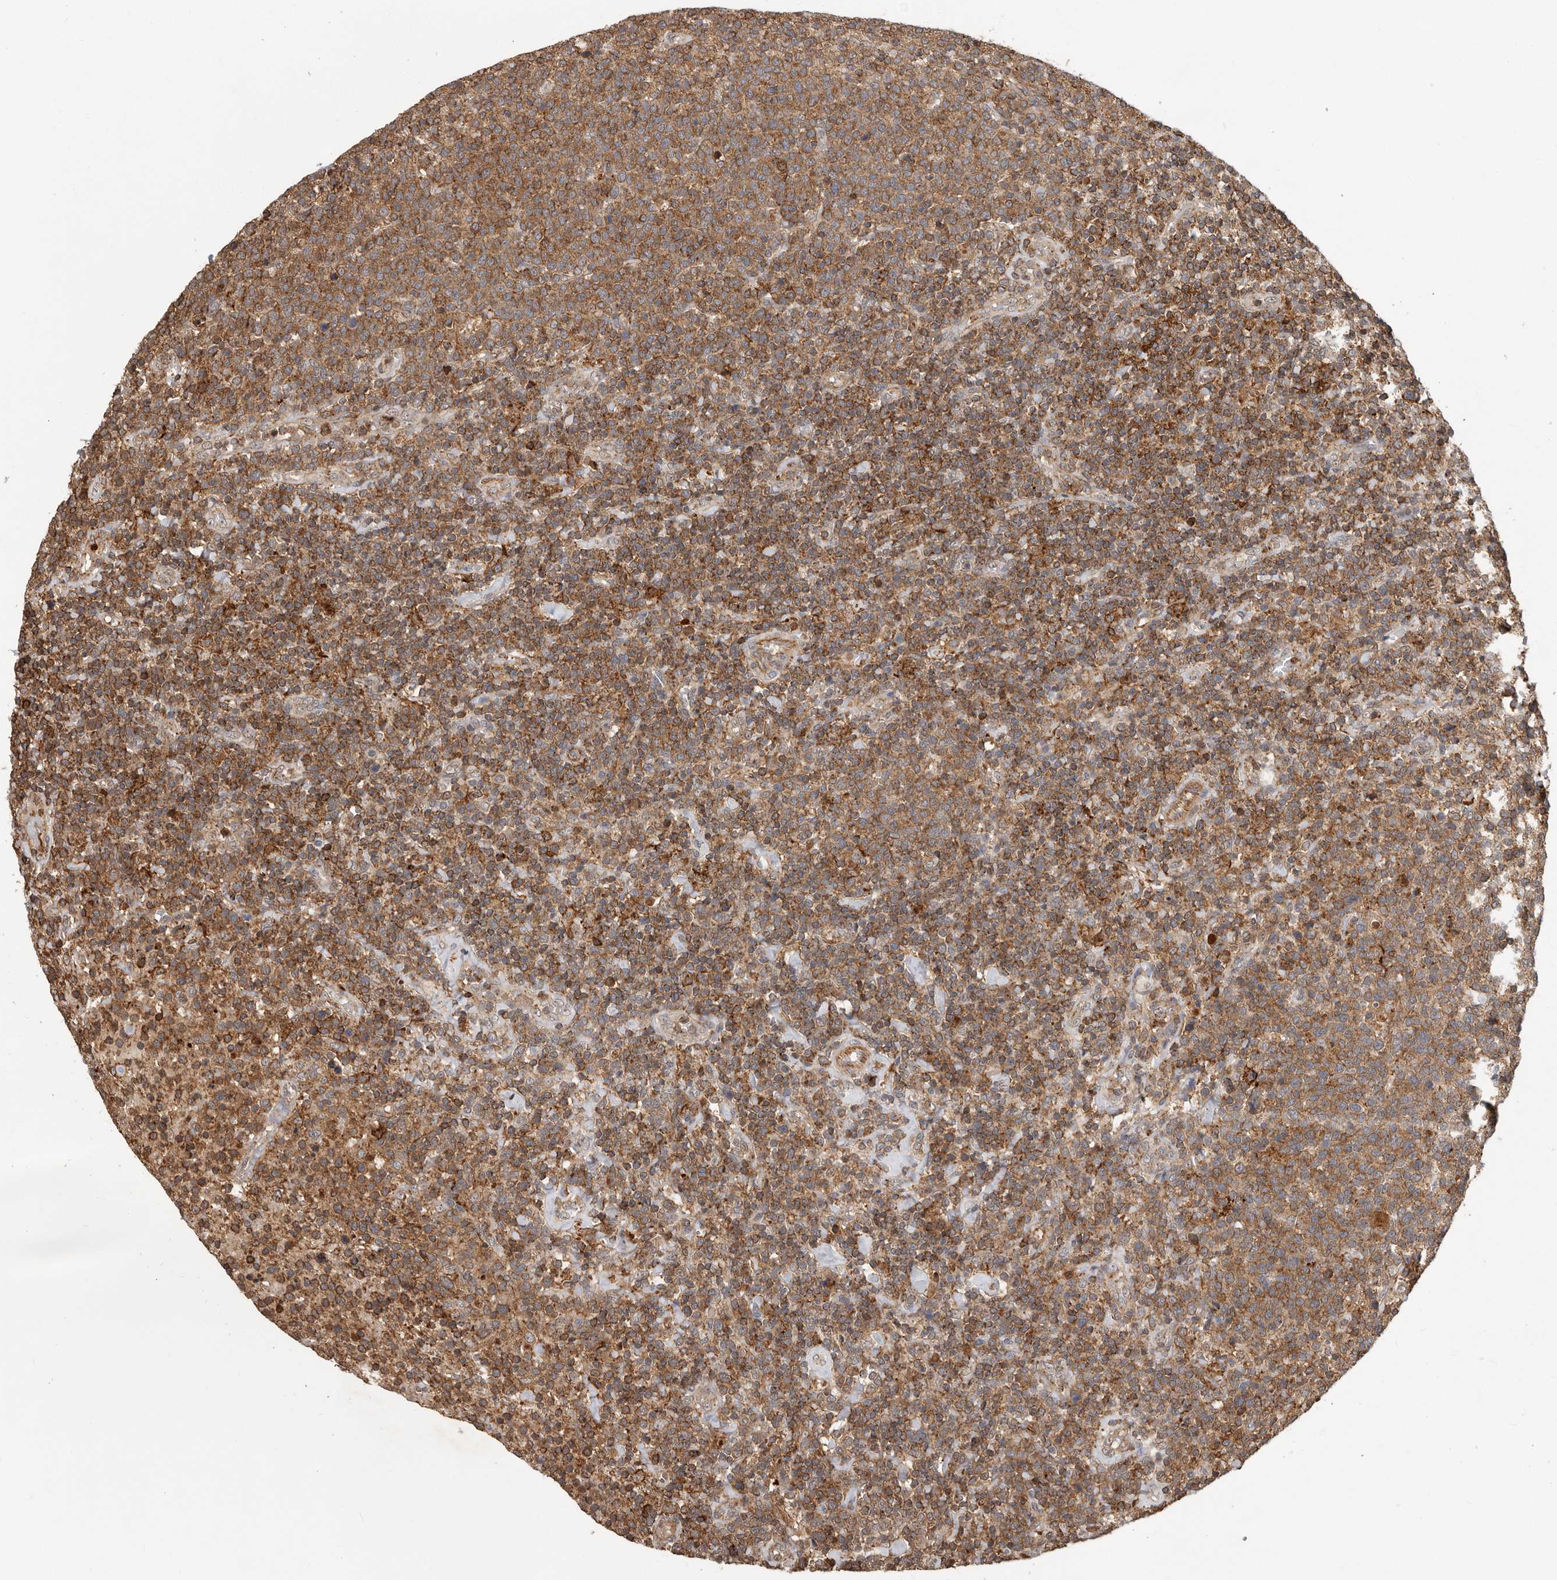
{"staining": {"intensity": "moderate", "quantity": ">75%", "location": "cytoplasmic/membranous"}, "tissue": "lymphoma", "cell_type": "Tumor cells", "image_type": "cancer", "snomed": [{"axis": "morphology", "description": "Malignant lymphoma, non-Hodgkin's type, High grade"}, {"axis": "topography", "description": "Lymph node"}], "caption": "High-power microscopy captured an immunohistochemistry (IHC) image of lymphoma, revealing moderate cytoplasmic/membranous staining in about >75% of tumor cells.", "gene": "RNF157", "patient": {"sex": "male", "age": 61}}